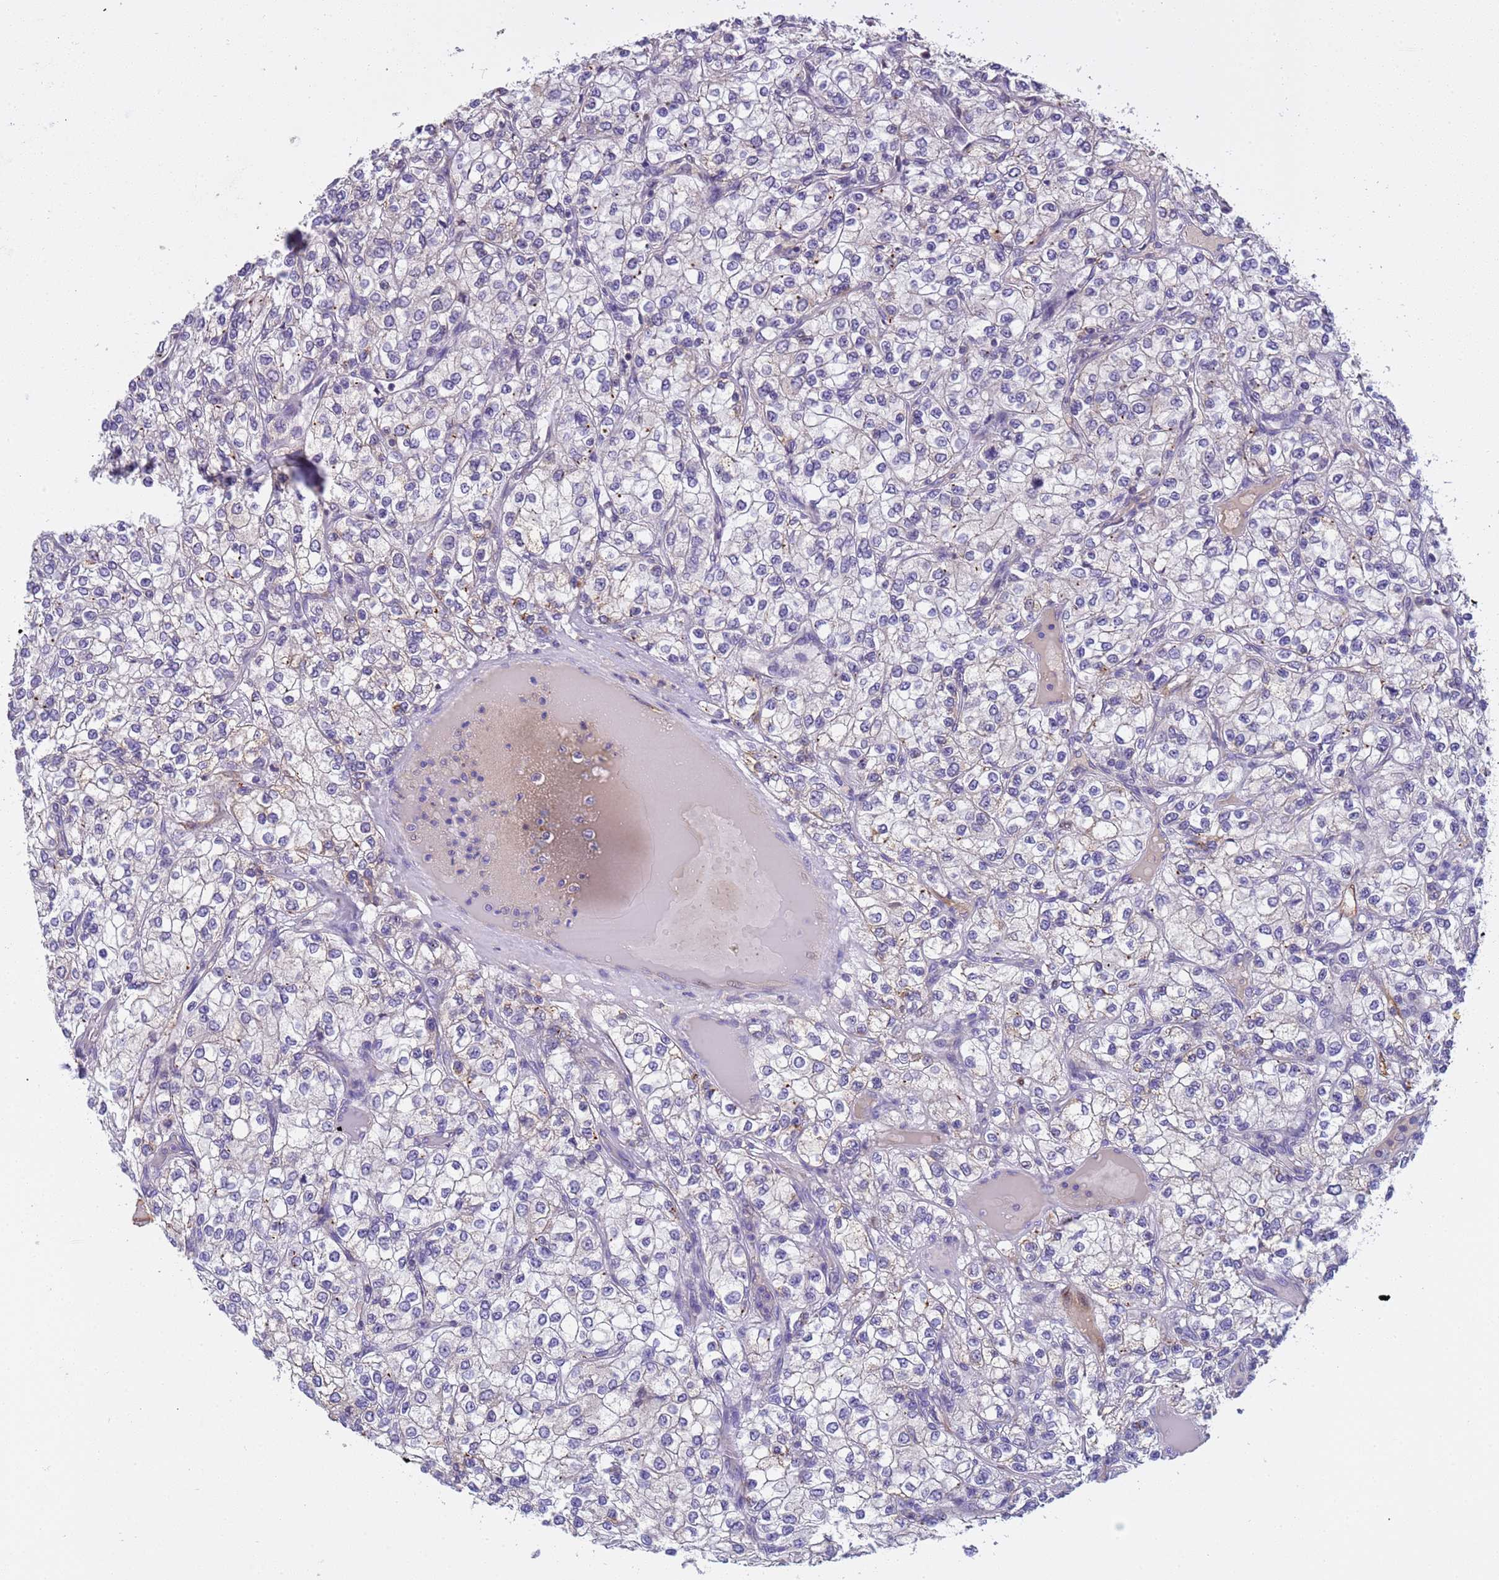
{"staining": {"intensity": "negative", "quantity": "none", "location": "none"}, "tissue": "renal cancer", "cell_type": "Tumor cells", "image_type": "cancer", "snomed": [{"axis": "morphology", "description": "Adenocarcinoma, NOS"}, {"axis": "topography", "description": "Kidney"}], "caption": "There is no significant expression in tumor cells of adenocarcinoma (renal).", "gene": "PLCXD3", "patient": {"sex": "male", "age": 80}}